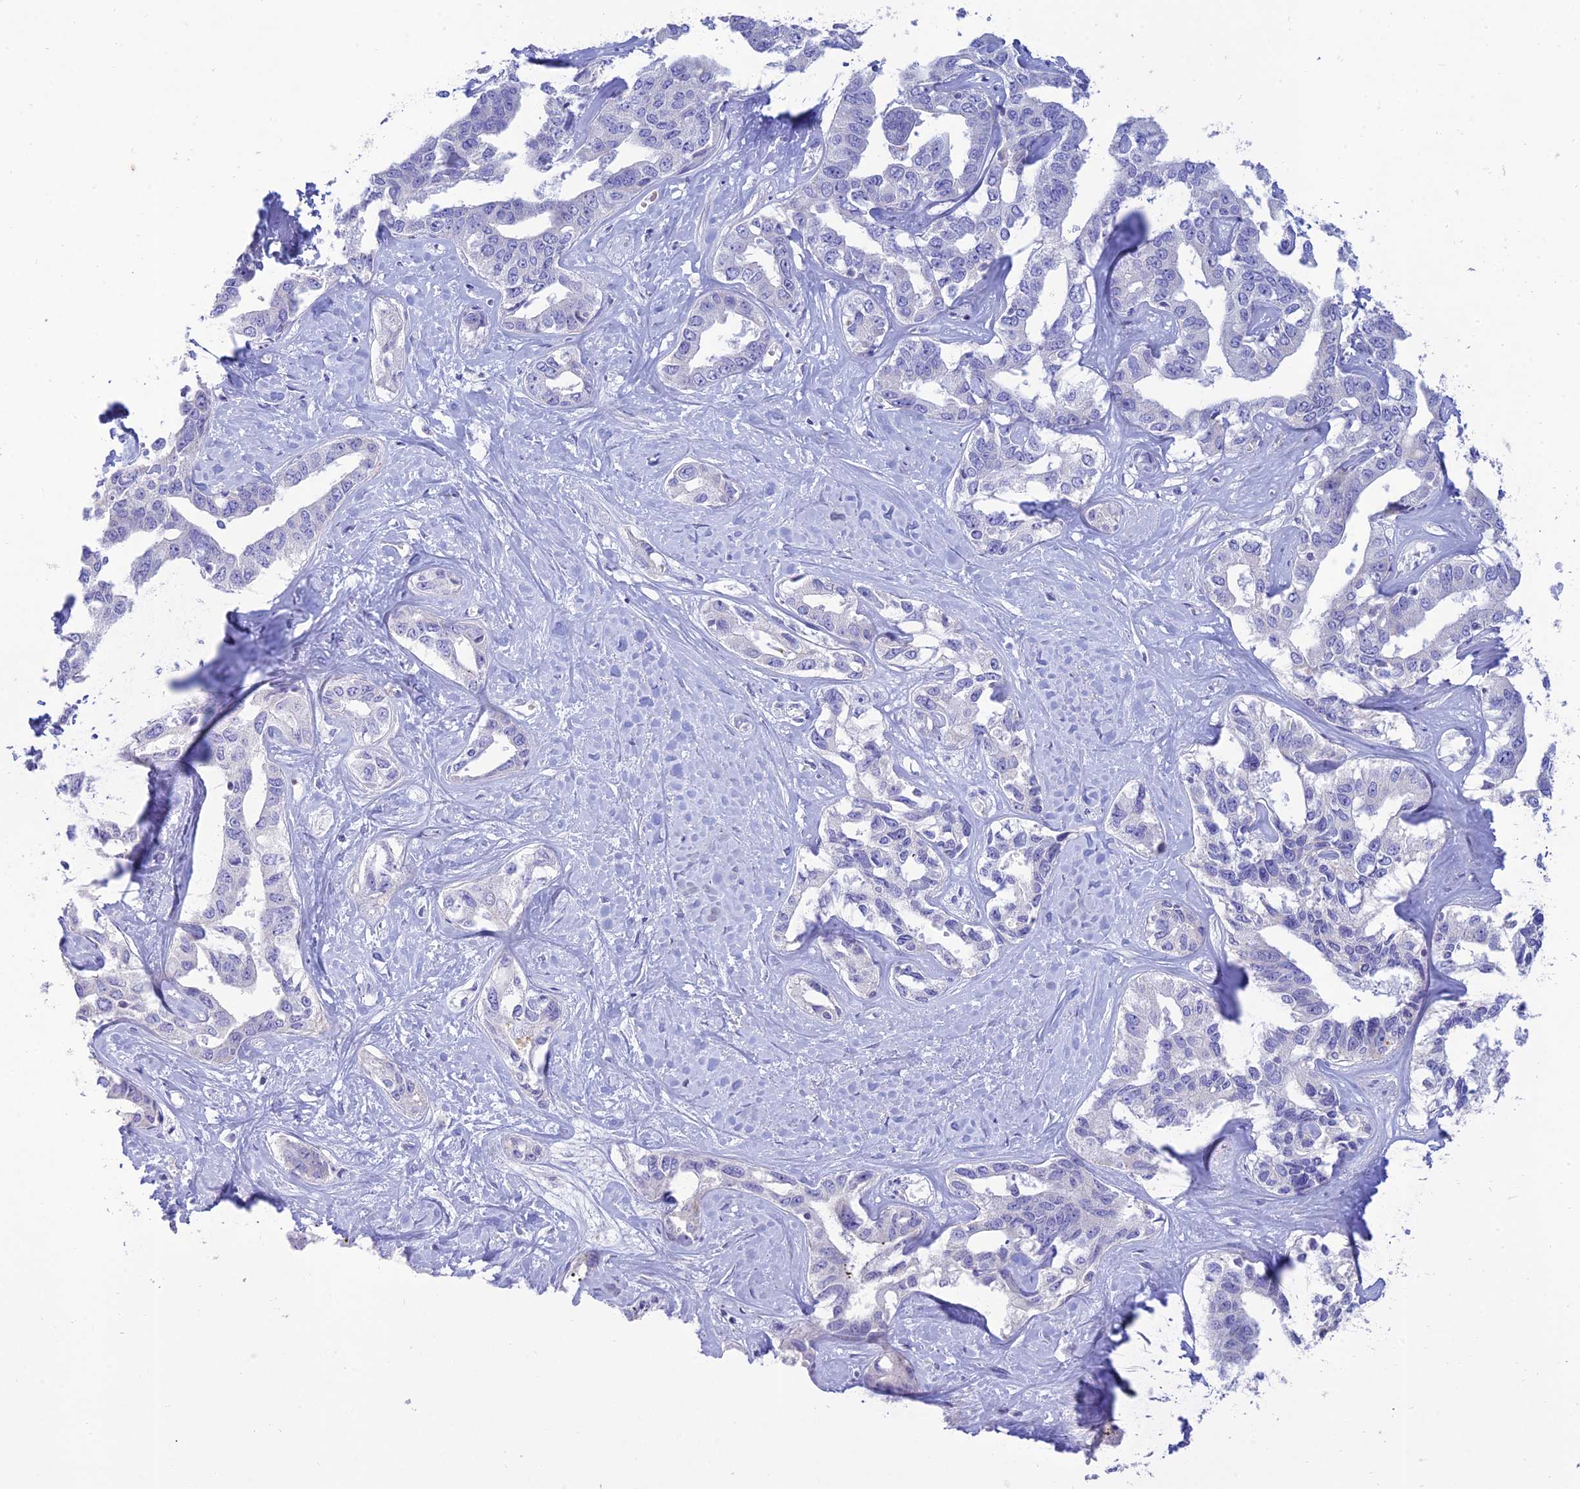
{"staining": {"intensity": "negative", "quantity": "none", "location": "none"}, "tissue": "liver cancer", "cell_type": "Tumor cells", "image_type": "cancer", "snomed": [{"axis": "morphology", "description": "Cholangiocarcinoma"}, {"axis": "topography", "description": "Liver"}], "caption": "Photomicrograph shows no significant protein expression in tumor cells of cholangiocarcinoma (liver).", "gene": "MAL2", "patient": {"sex": "male", "age": 59}}